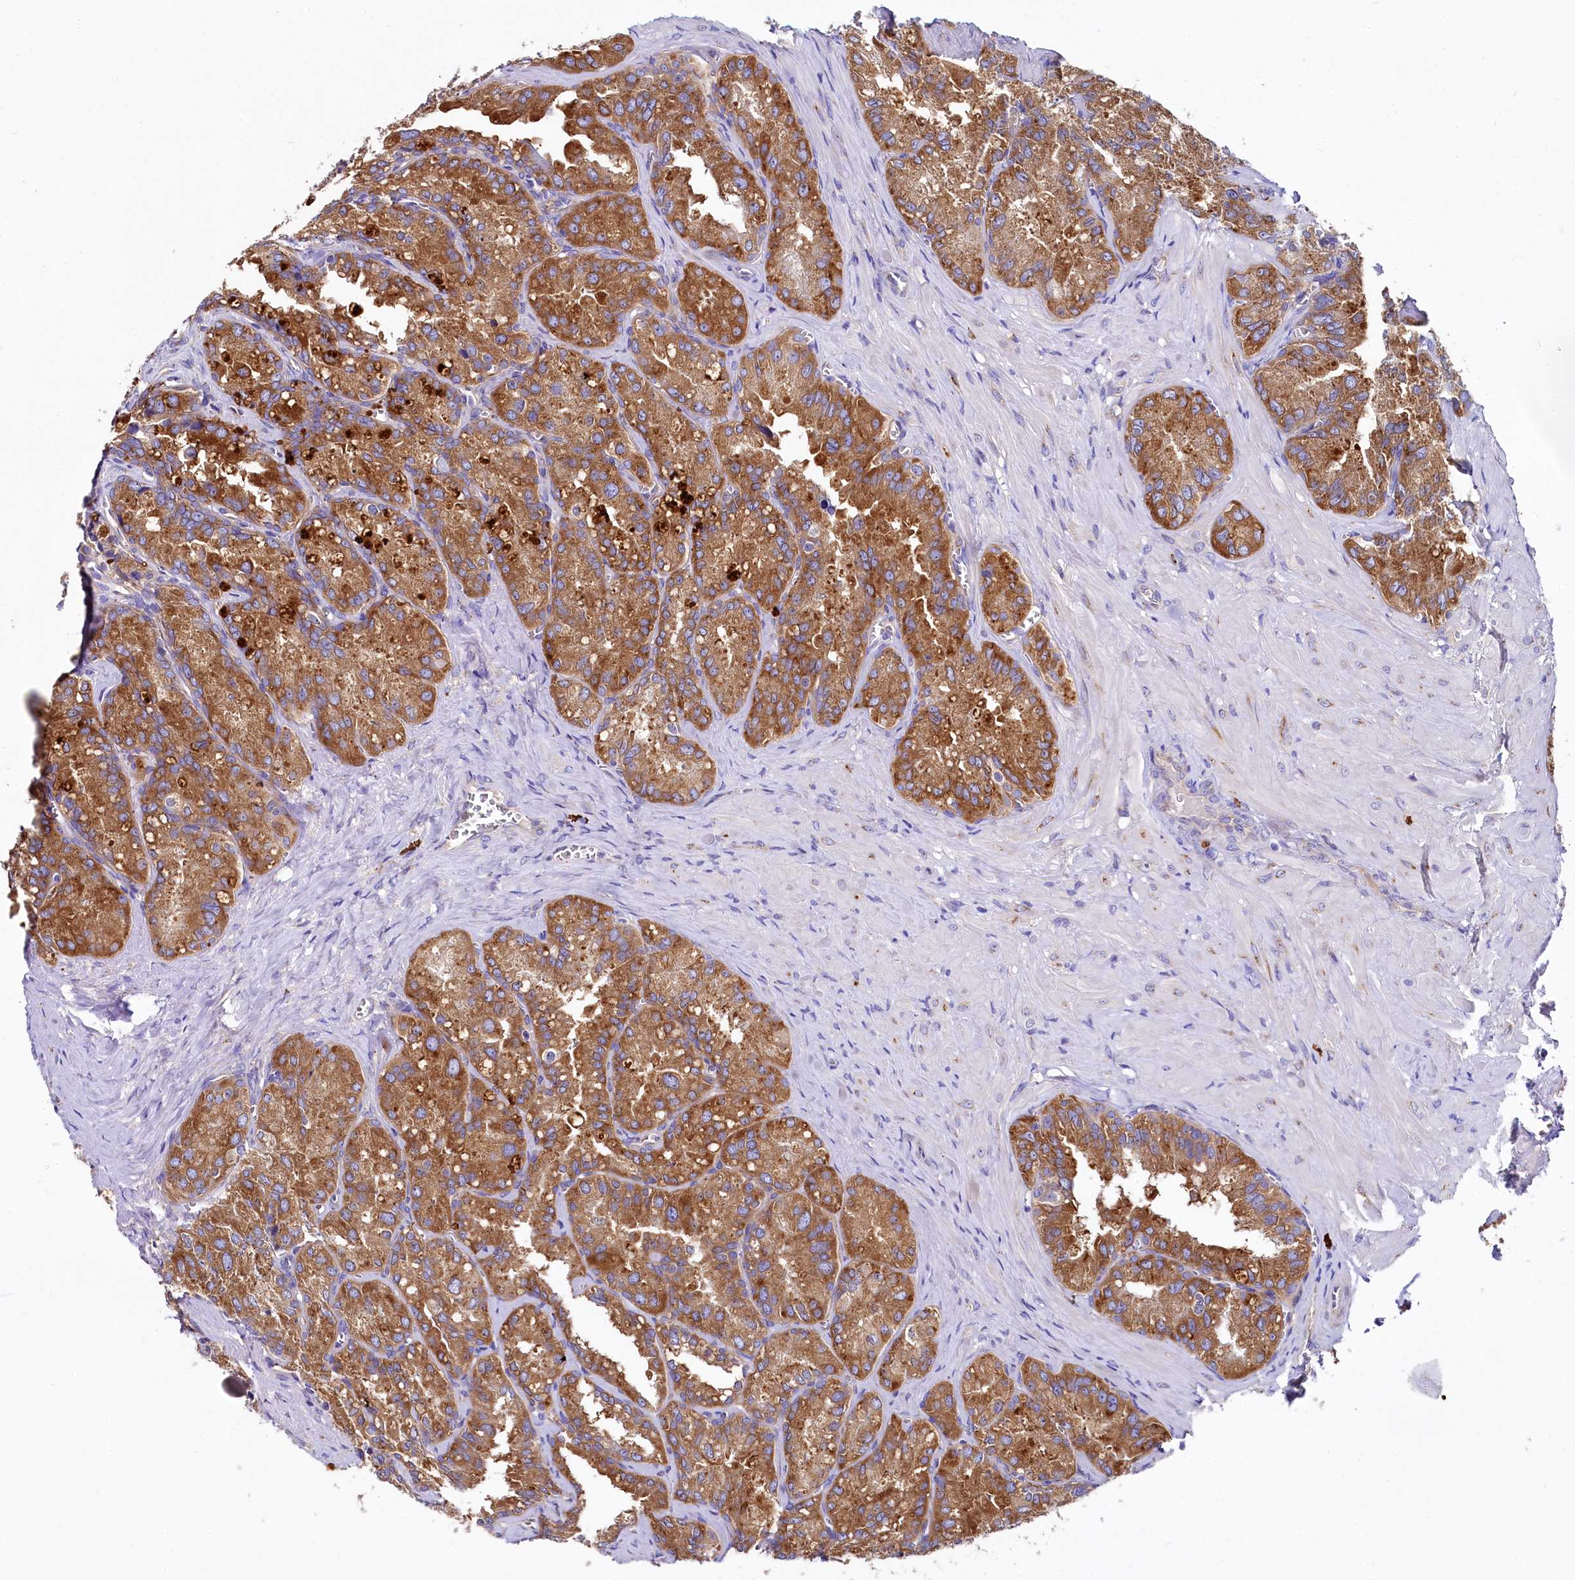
{"staining": {"intensity": "moderate", "quantity": ">75%", "location": "cytoplasmic/membranous"}, "tissue": "seminal vesicle", "cell_type": "Glandular cells", "image_type": "normal", "snomed": [{"axis": "morphology", "description": "Normal tissue, NOS"}, {"axis": "topography", "description": "Seminal veicle"}], "caption": "Seminal vesicle stained for a protein (brown) reveals moderate cytoplasmic/membranous positive positivity in approximately >75% of glandular cells.", "gene": "QARS1", "patient": {"sex": "male", "age": 62}}